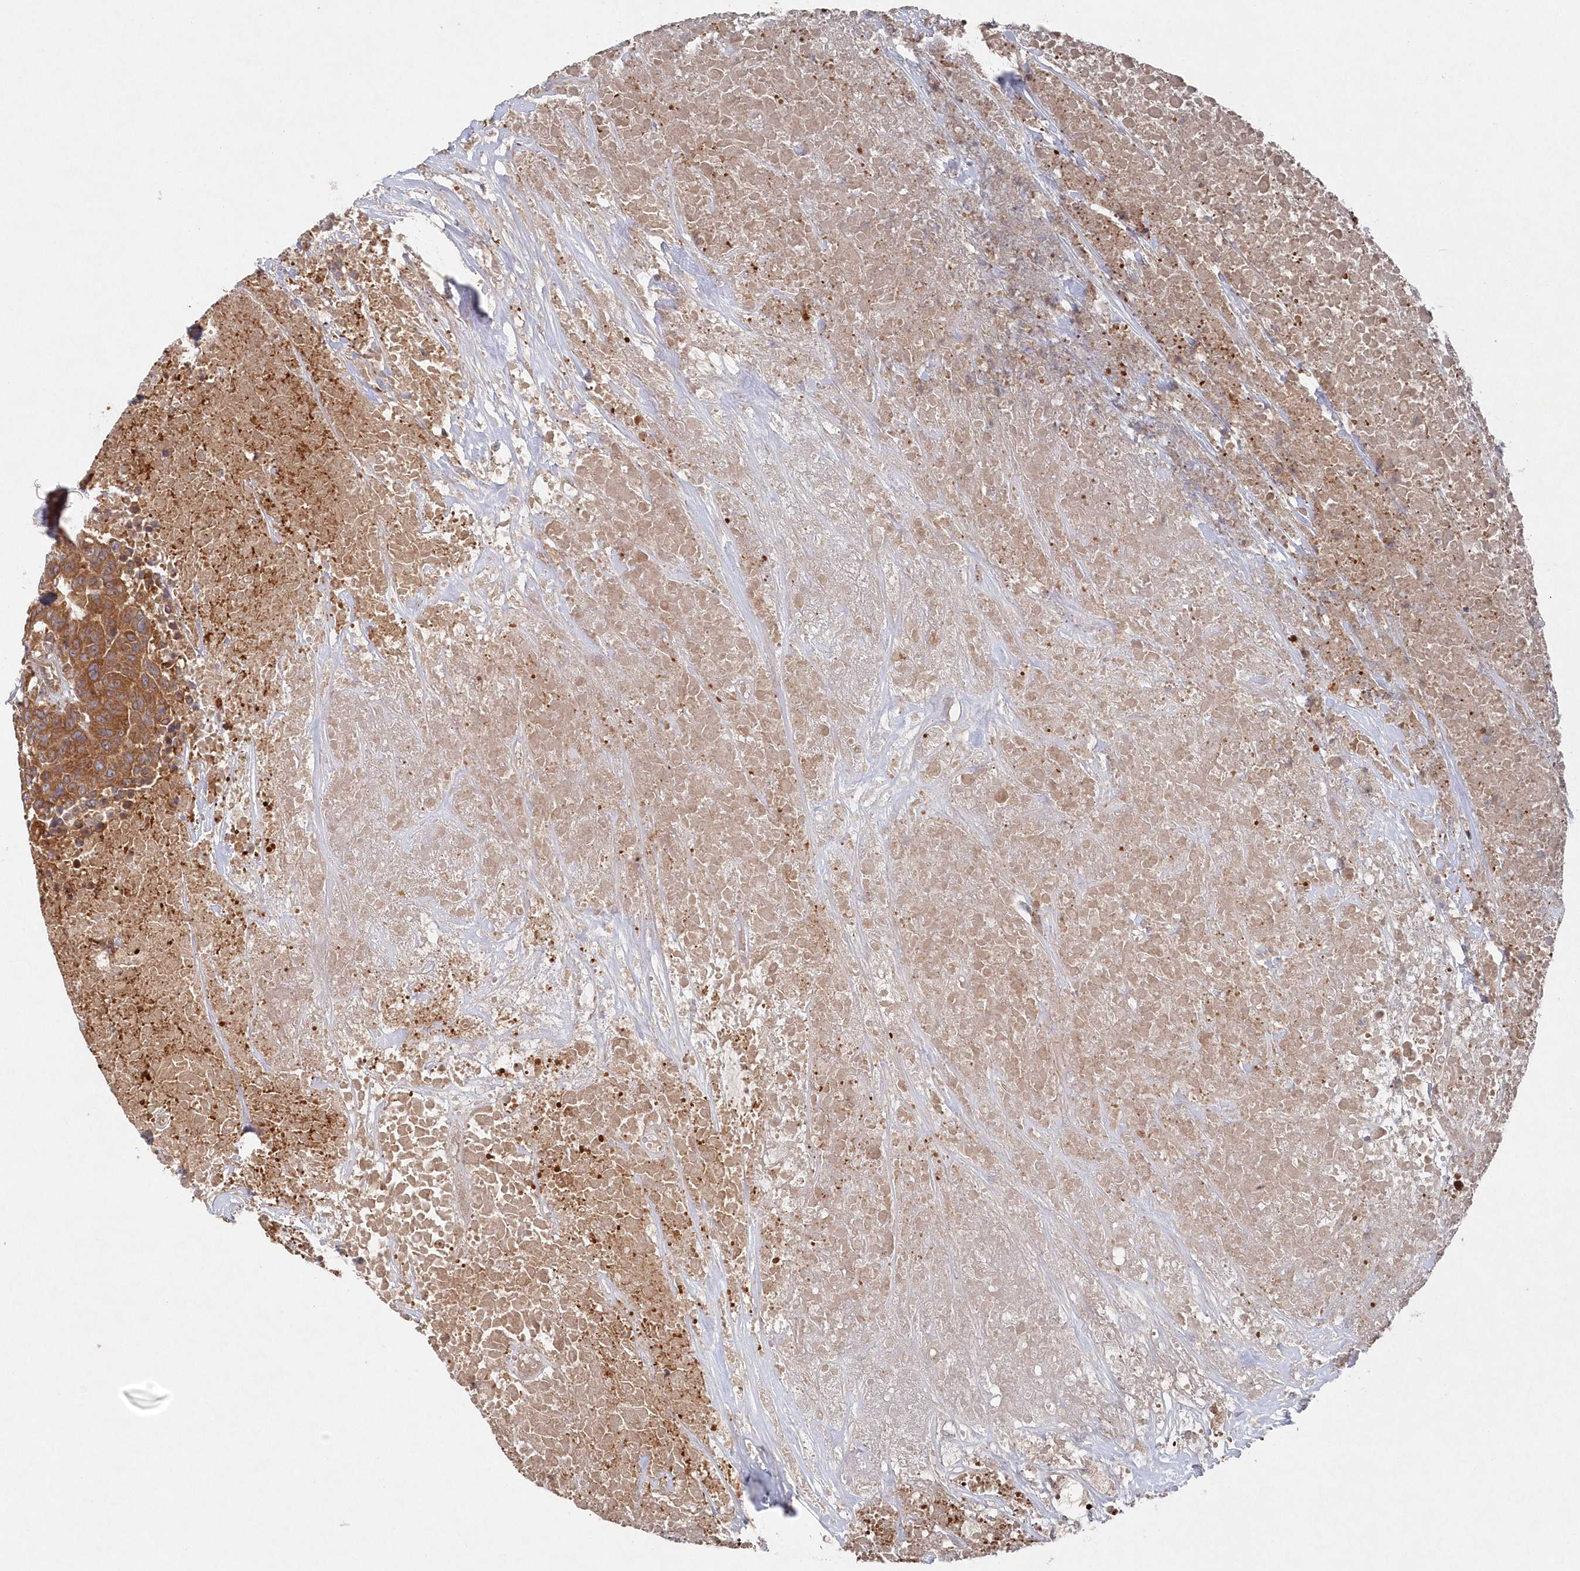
{"staining": {"intensity": "moderate", "quantity": ">75%", "location": "cytoplasmic/membranous"}, "tissue": "breast cancer", "cell_type": "Tumor cells", "image_type": "cancer", "snomed": [{"axis": "morphology", "description": "Duct carcinoma"}, {"axis": "topography", "description": "Breast"}], "caption": "The immunohistochemical stain highlights moderate cytoplasmic/membranous staining in tumor cells of breast invasive ductal carcinoma tissue.", "gene": "ASNSD1", "patient": {"sex": "female", "age": 37}}